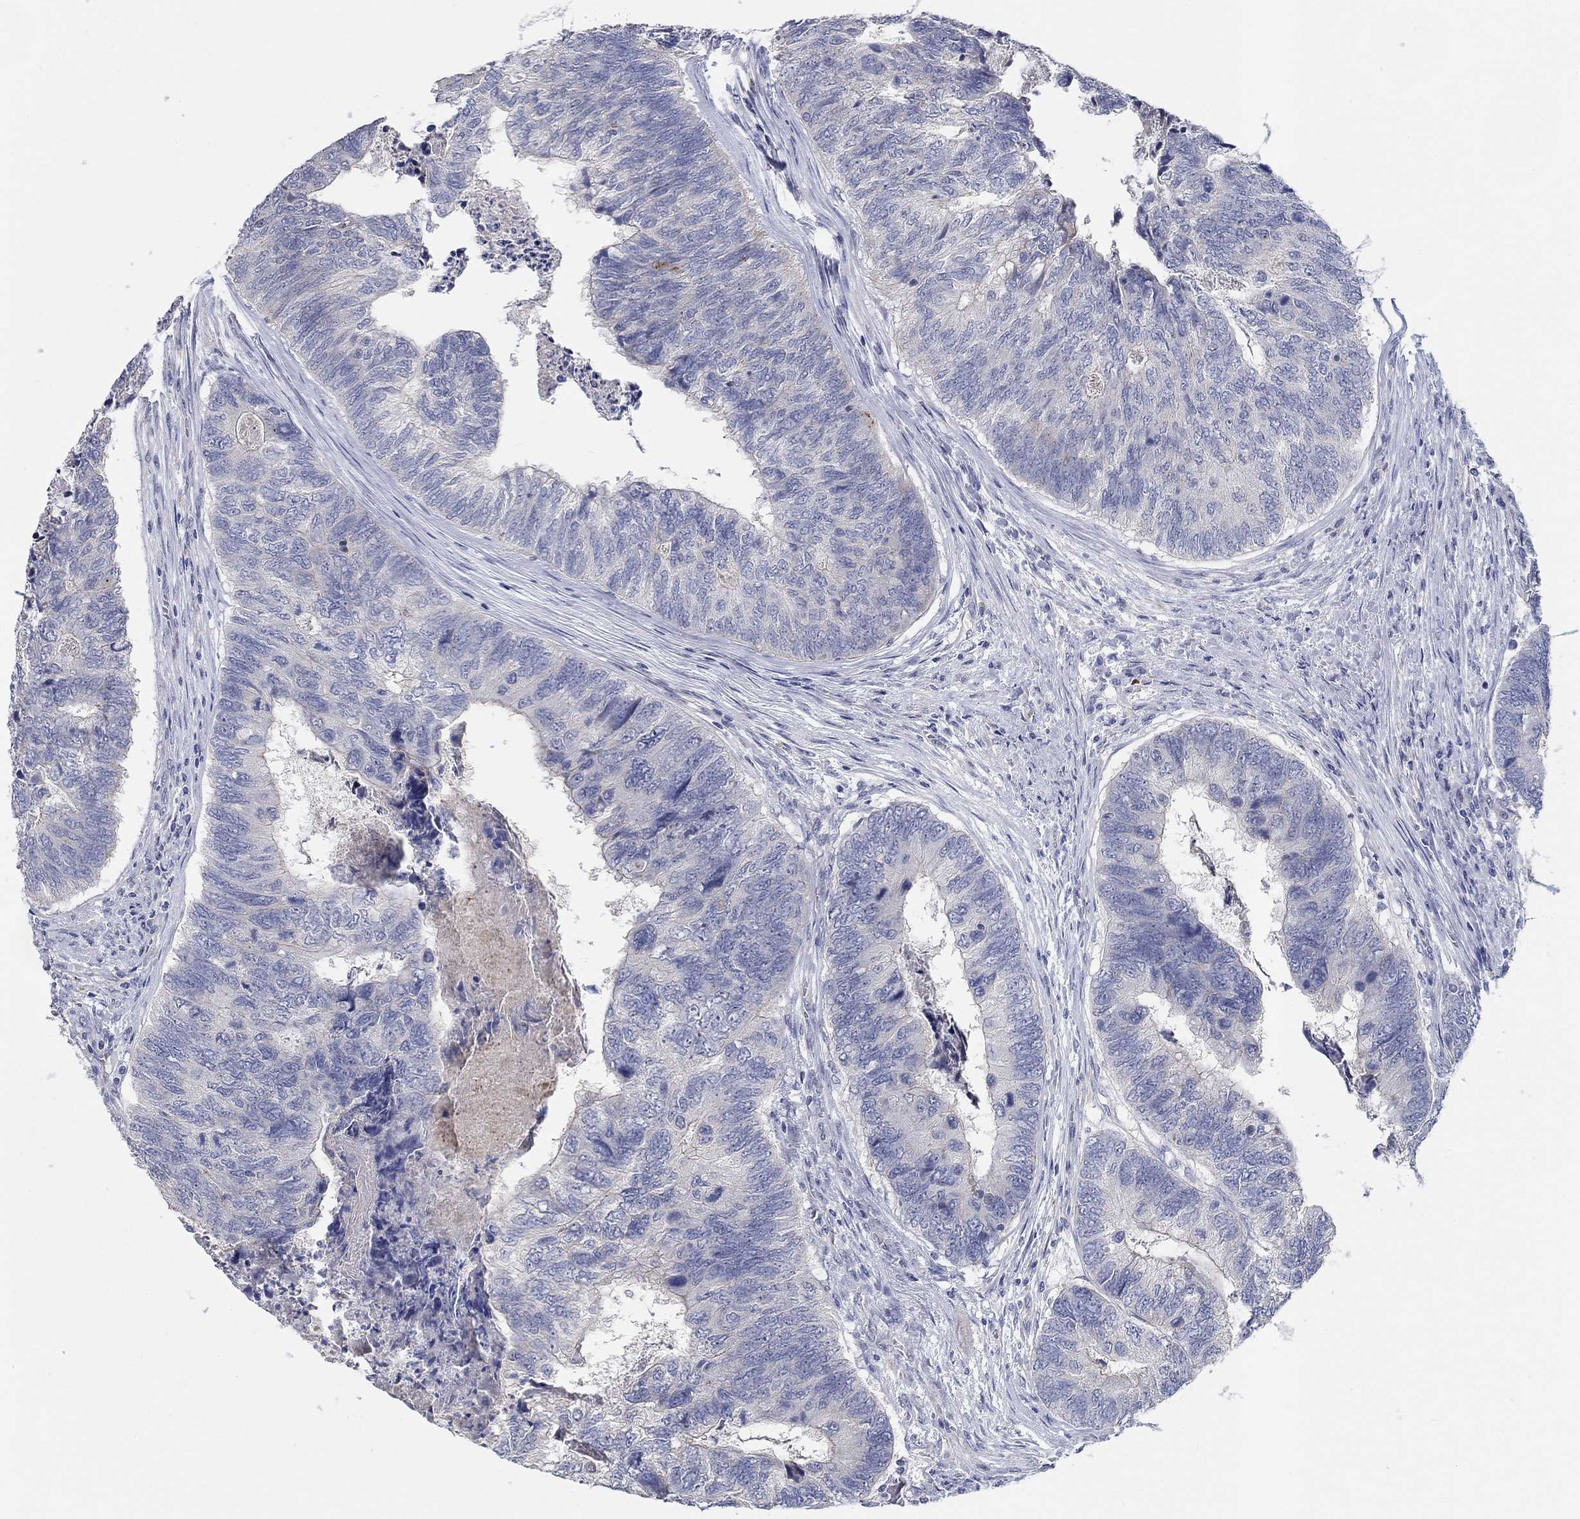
{"staining": {"intensity": "moderate", "quantity": "<25%", "location": "cytoplasmic/membranous"}, "tissue": "colorectal cancer", "cell_type": "Tumor cells", "image_type": "cancer", "snomed": [{"axis": "morphology", "description": "Adenocarcinoma, NOS"}, {"axis": "topography", "description": "Colon"}], "caption": "DAB immunohistochemical staining of human colorectal cancer demonstrates moderate cytoplasmic/membranous protein positivity in about <25% of tumor cells.", "gene": "SMIM18", "patient": {"sex": "female", "age": 67}}